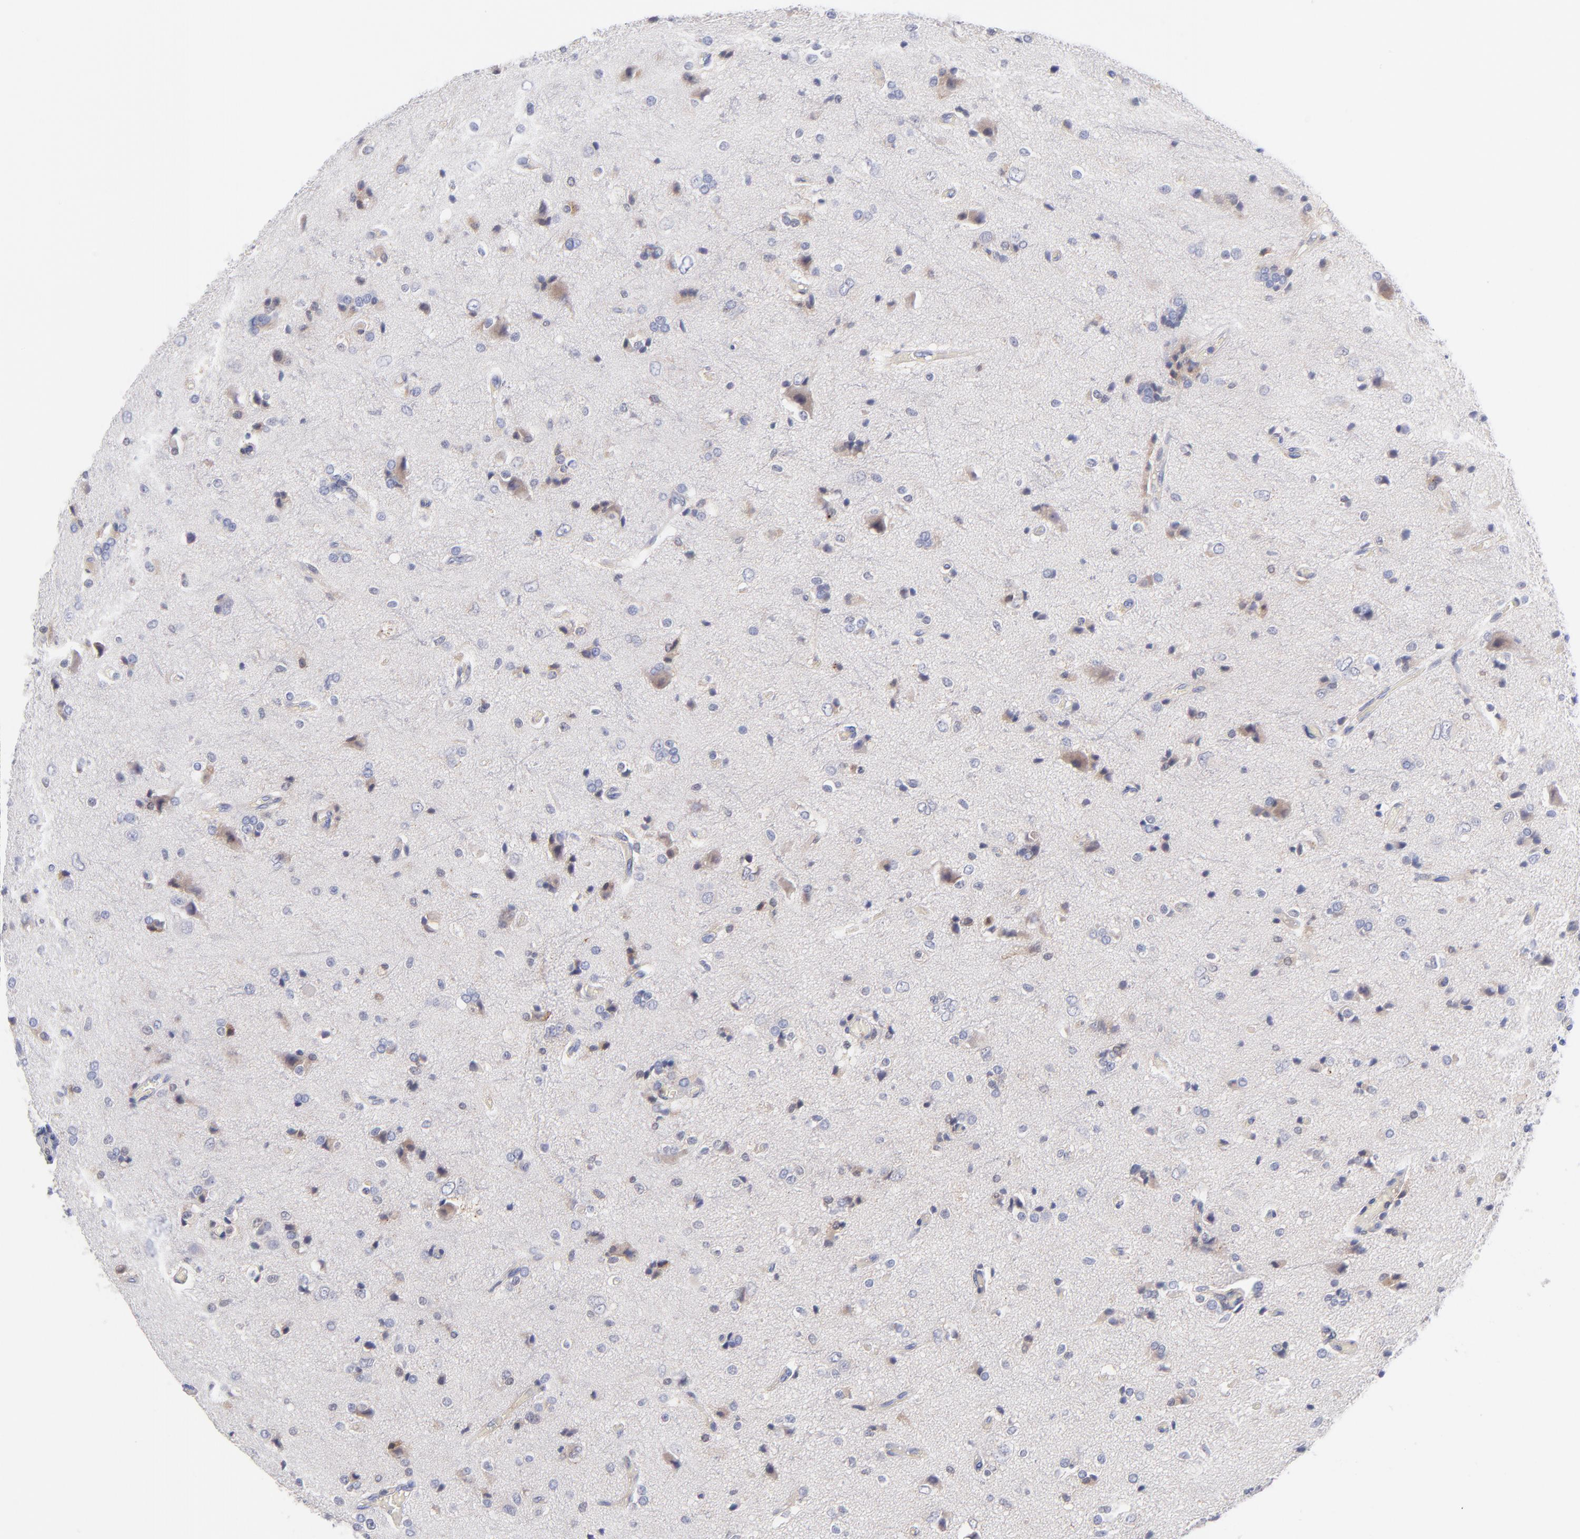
{"staining": {"intensity": "weak", "quantity": "<25%", "location": "cytoplasmic/membranous"}, "tissue": "glioma", "cell_type": "Tumor cells", "image_type": "cancer", "snomed": [{"axis": "morphology", "description": "Glioma, malignant, High grade"}, {"axis": "topography", "description": "Brain"}], "caption": "DAB immunohistochemical staining of glioma reveals no significant staining in tumor cells.", "gene": "BID", "patient": {"sex": "male", "age": 47}}